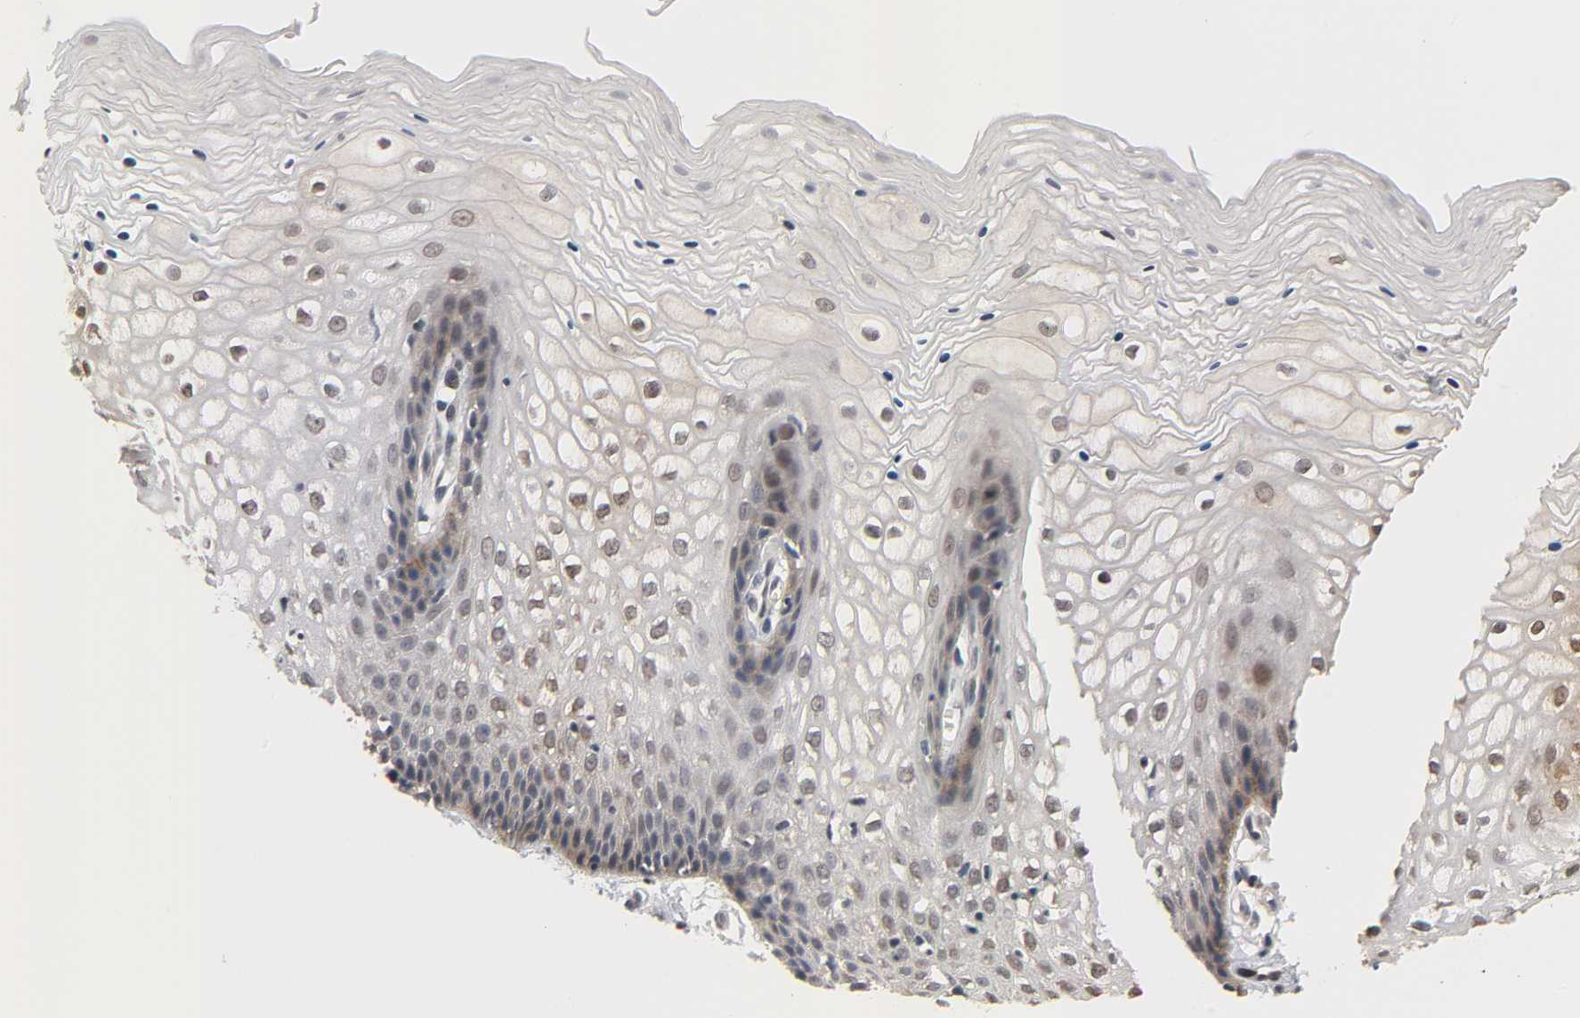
{"staining": {"intensity": "moderate", "quantity": "<25%", "location": "nuclear"}, "tissue": "vagina", "cell_type": "Squamous epithelial cells", "image_type": "normal", "snomed": [{"axis": "morphology", "description": "Normal tissue, NOS"}, {"axis": "topography", "description": "Vagina"}], "caption": "Immunohistochemical staining of normal vagina displays low levels of moderate nuclear staining in approximately <25% of squamous epithelial cells.", "gene": "HTR1E", "patient": {"sex": "female", "age": 34}}